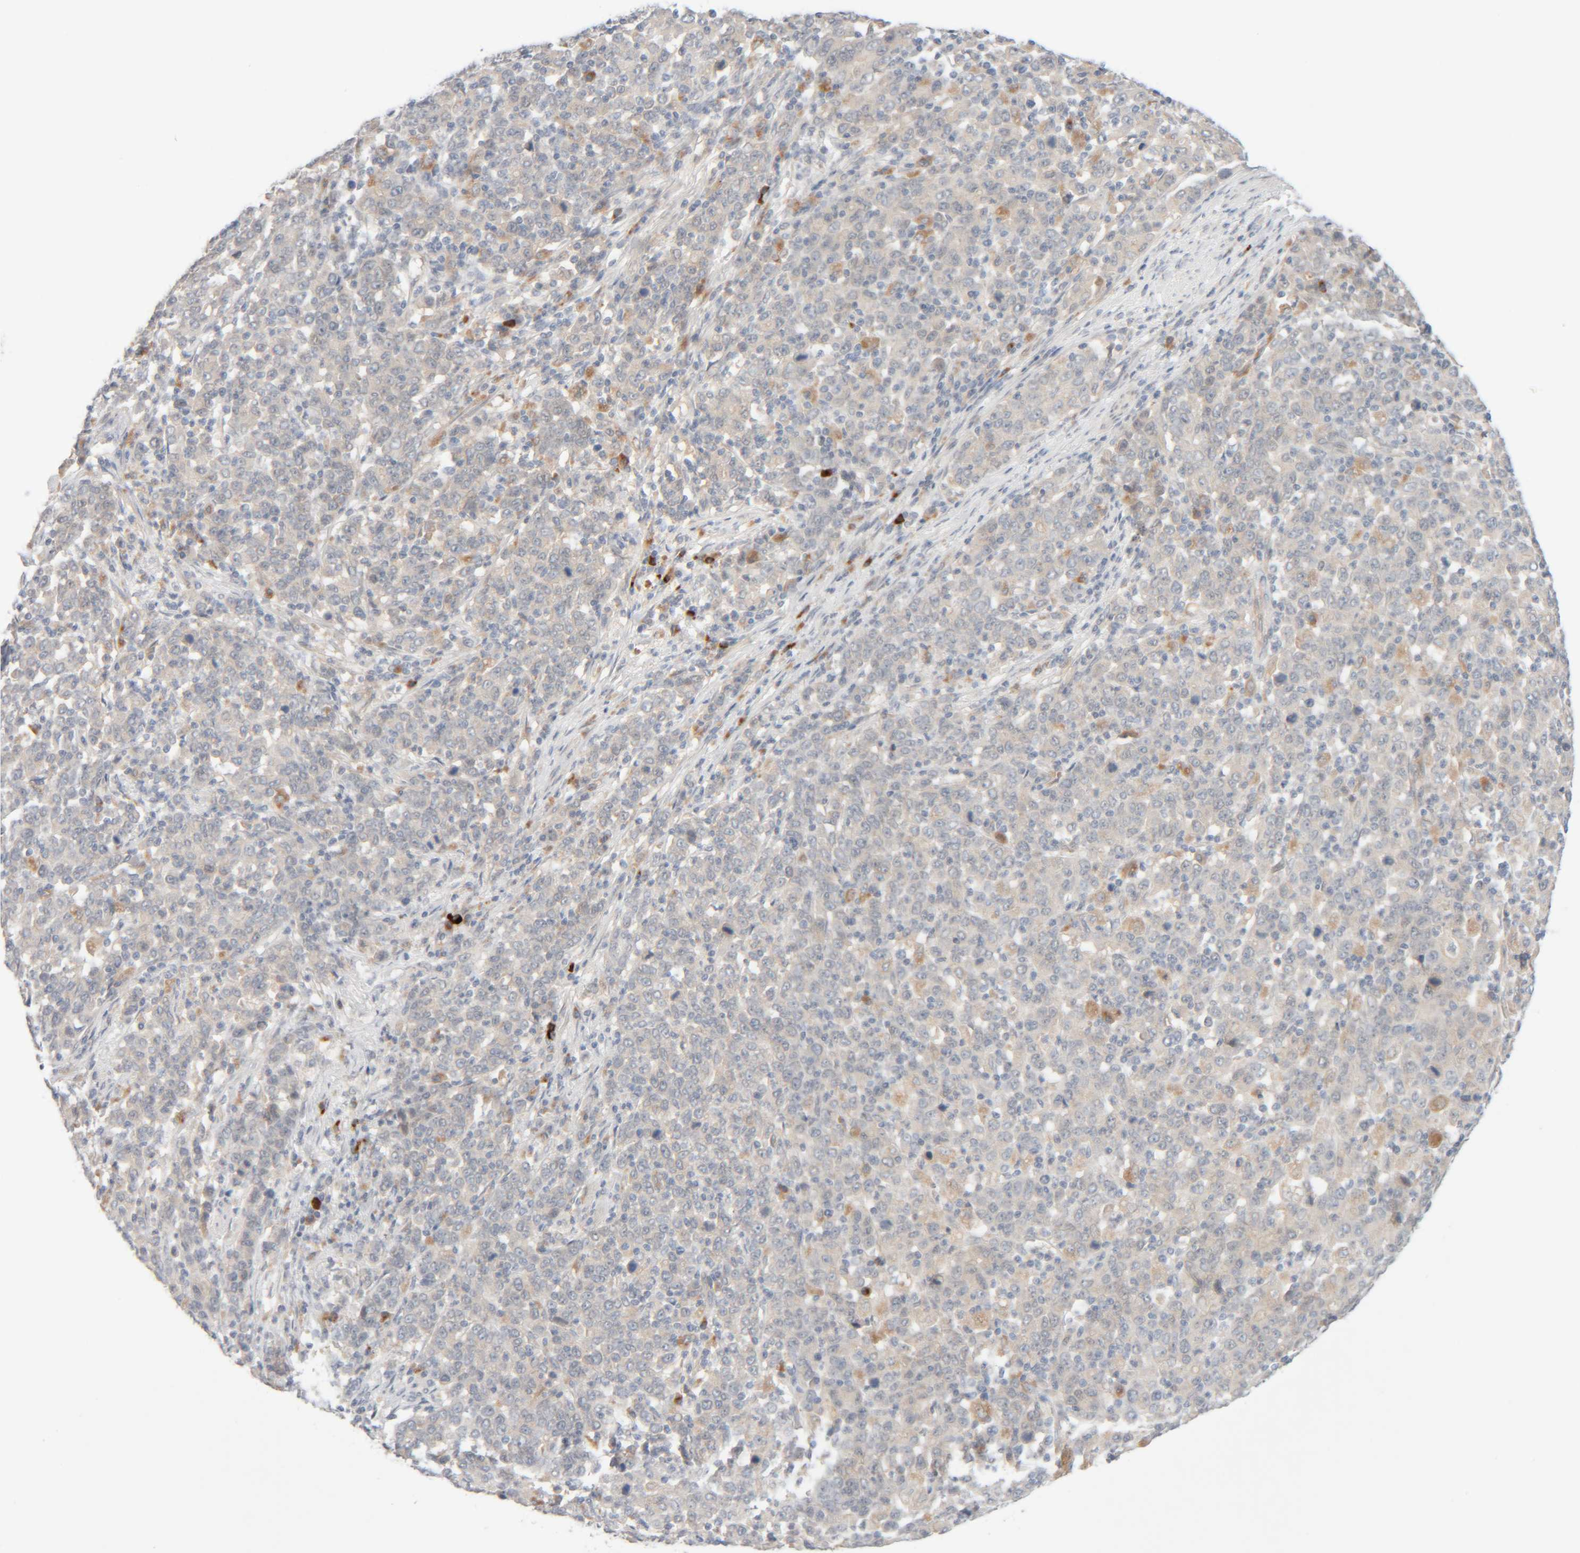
{"staining": {"intensity": "negative", "quantity": "none", "location": "none"}, "tissue": "stomach cancer", "cell_type": "Tumor cells", "image_type": "cancer", "snomed": [{"axis": "morphology", "description": "Adenocarcinoma, NOS"}, {"axis": "topography", "description": "Stomach, upper"}], "caption": "A high-resolution micrograph shows IHC staining of stomach cancer (adenocarcinoma), which reveals no significant positivity in tumor cells. The staining is performed using DAB brown chromogen with nuclei counter-stained in using hematoxylin.", "gene": "CHKA", "patient": {"sex": "male", "age": 69}}